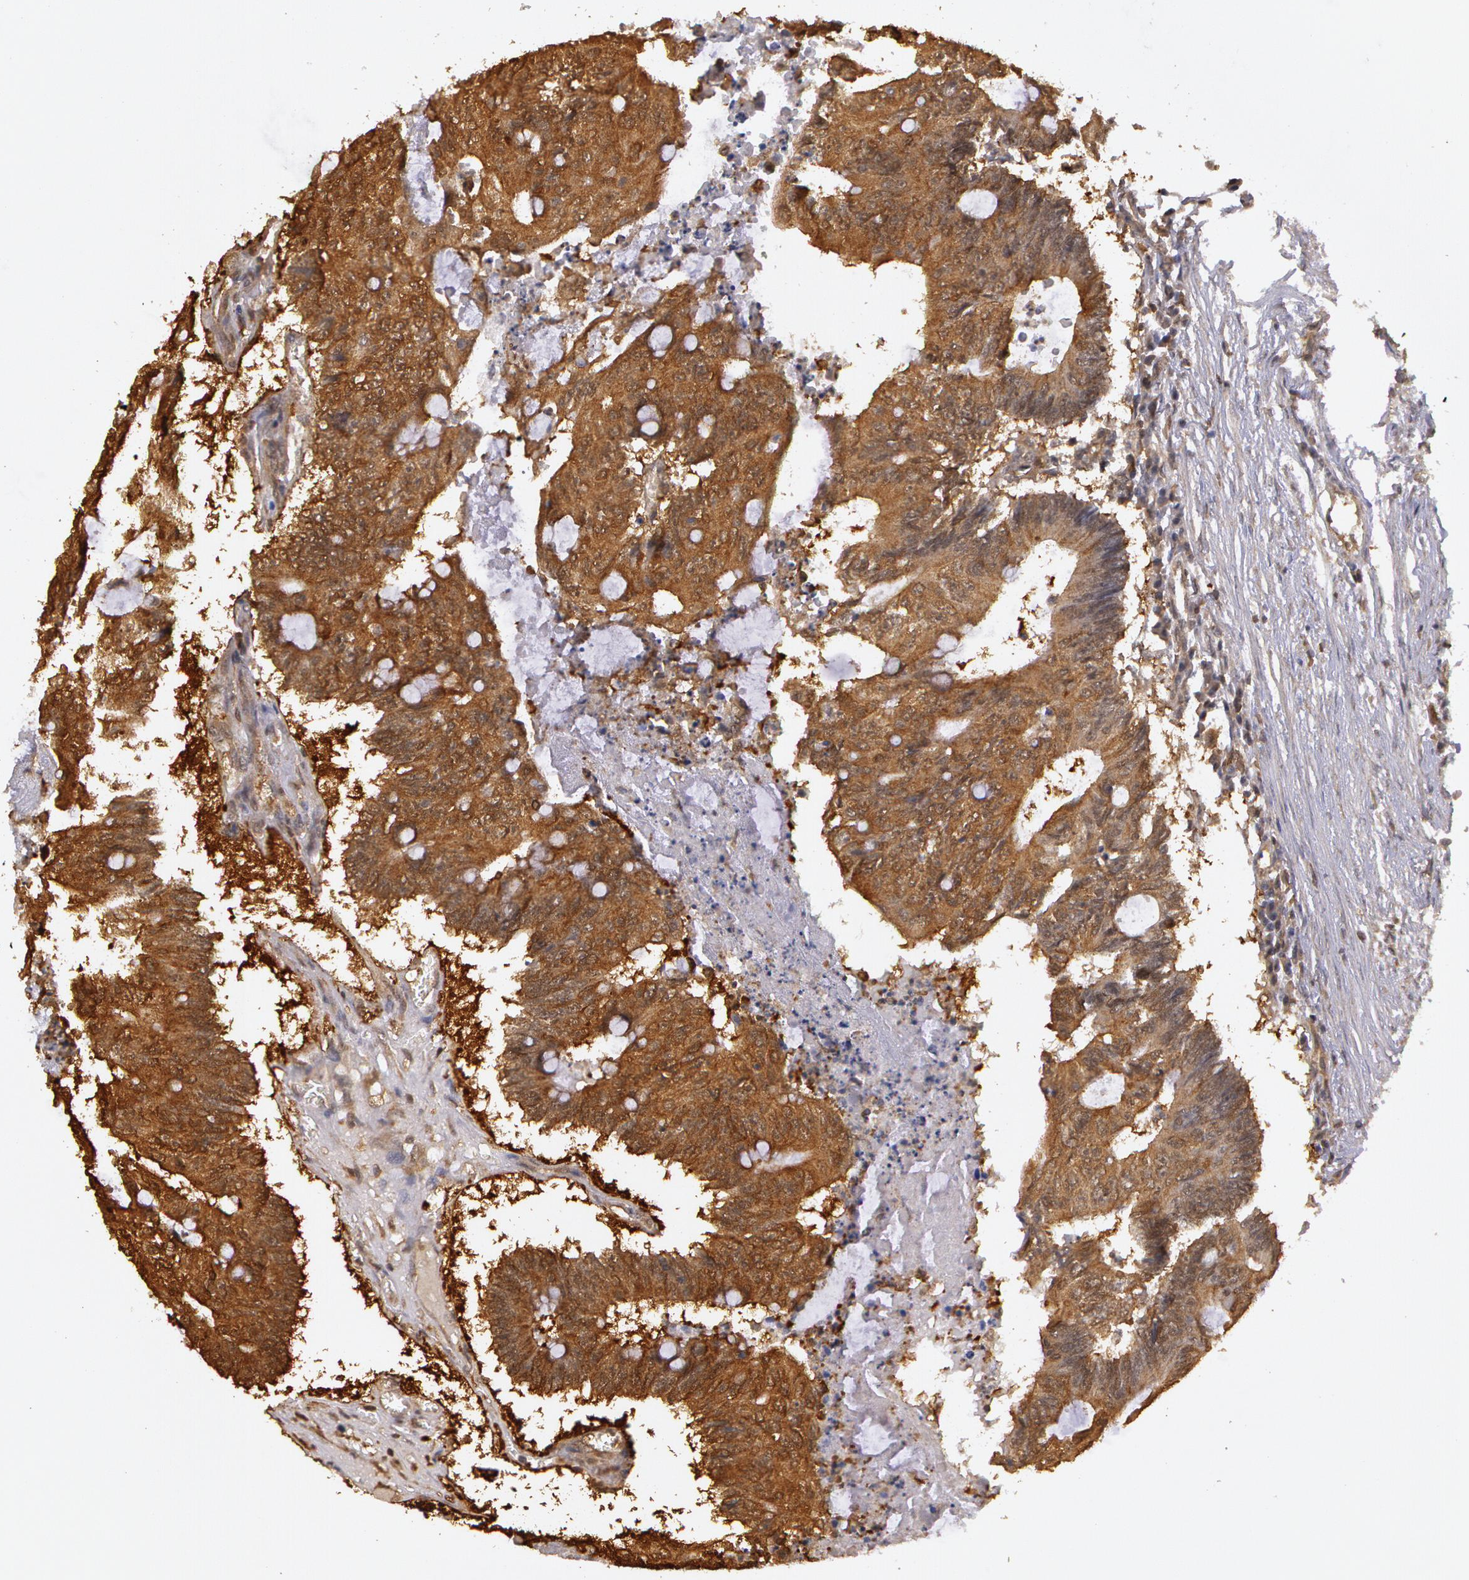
{"staining": {"intensity": "moderate", "quantity": ">75%", "location": "cytoplasmic/membranous"}, "tissue": "colorectal cancer", "cell_type": "Tumor cells", "image_type": "cancer", "snomed": [{"axis": "morphology", "description": "Adenocarcinoma, NOS"}, {"axis": "topography", "description": "Colon"}], "caption": "An image showing moderate cytoplasmic/membranous staining in about >75% of tumor cells in colorectal adenocarcinoma, as visualized by brown immunohistochemical staining.", "gene": "AHSA1", "patient": {"sex": "male", "age": 65}}